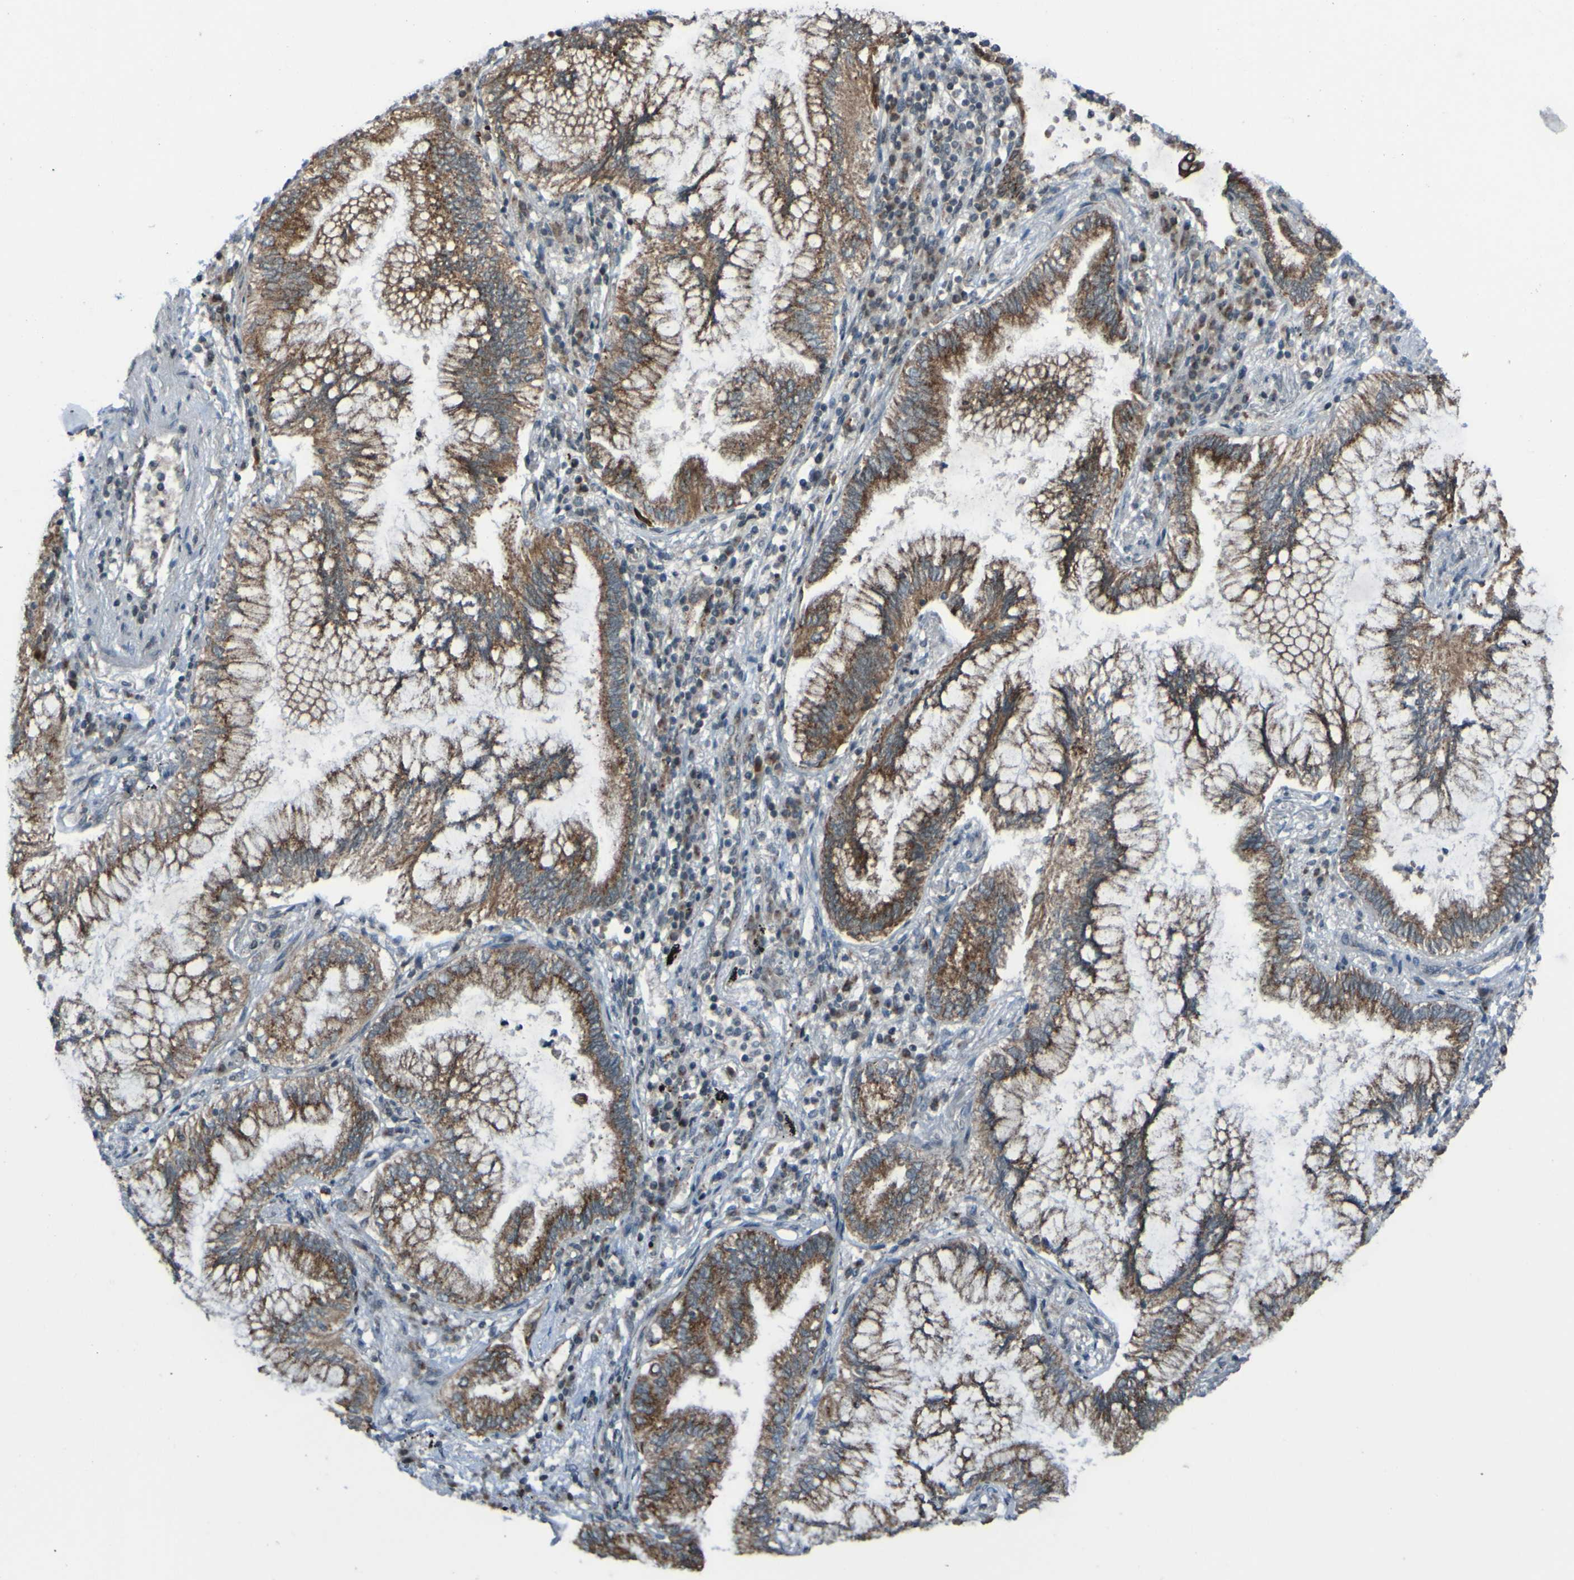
{"staining": {"intensity": "moderate", "quantity": ">75%", "location": "cytoplasmic/membranous"}, "tissue": "lung cancer", "cell_type": "Tumor cells", "image_type": "cancer", "snomed": [{"axis": "morphology", "description": "Normal tissue, NOS"}, {"axis": "morphology", "description": "Adenocarcinoma, NOS"}, {"axis": "topography", "description": "Bronchus"}, {"axis": "topography", "description": "Lung"}], "caption": "The histopathology image exhibits a brown stain indicating the presence of a protein in the cytoplasmic/membranous of tumor cells in lung adenocarcinoma.", "gene": "UNG", "patient": {"sex": "female", "age": 70}}